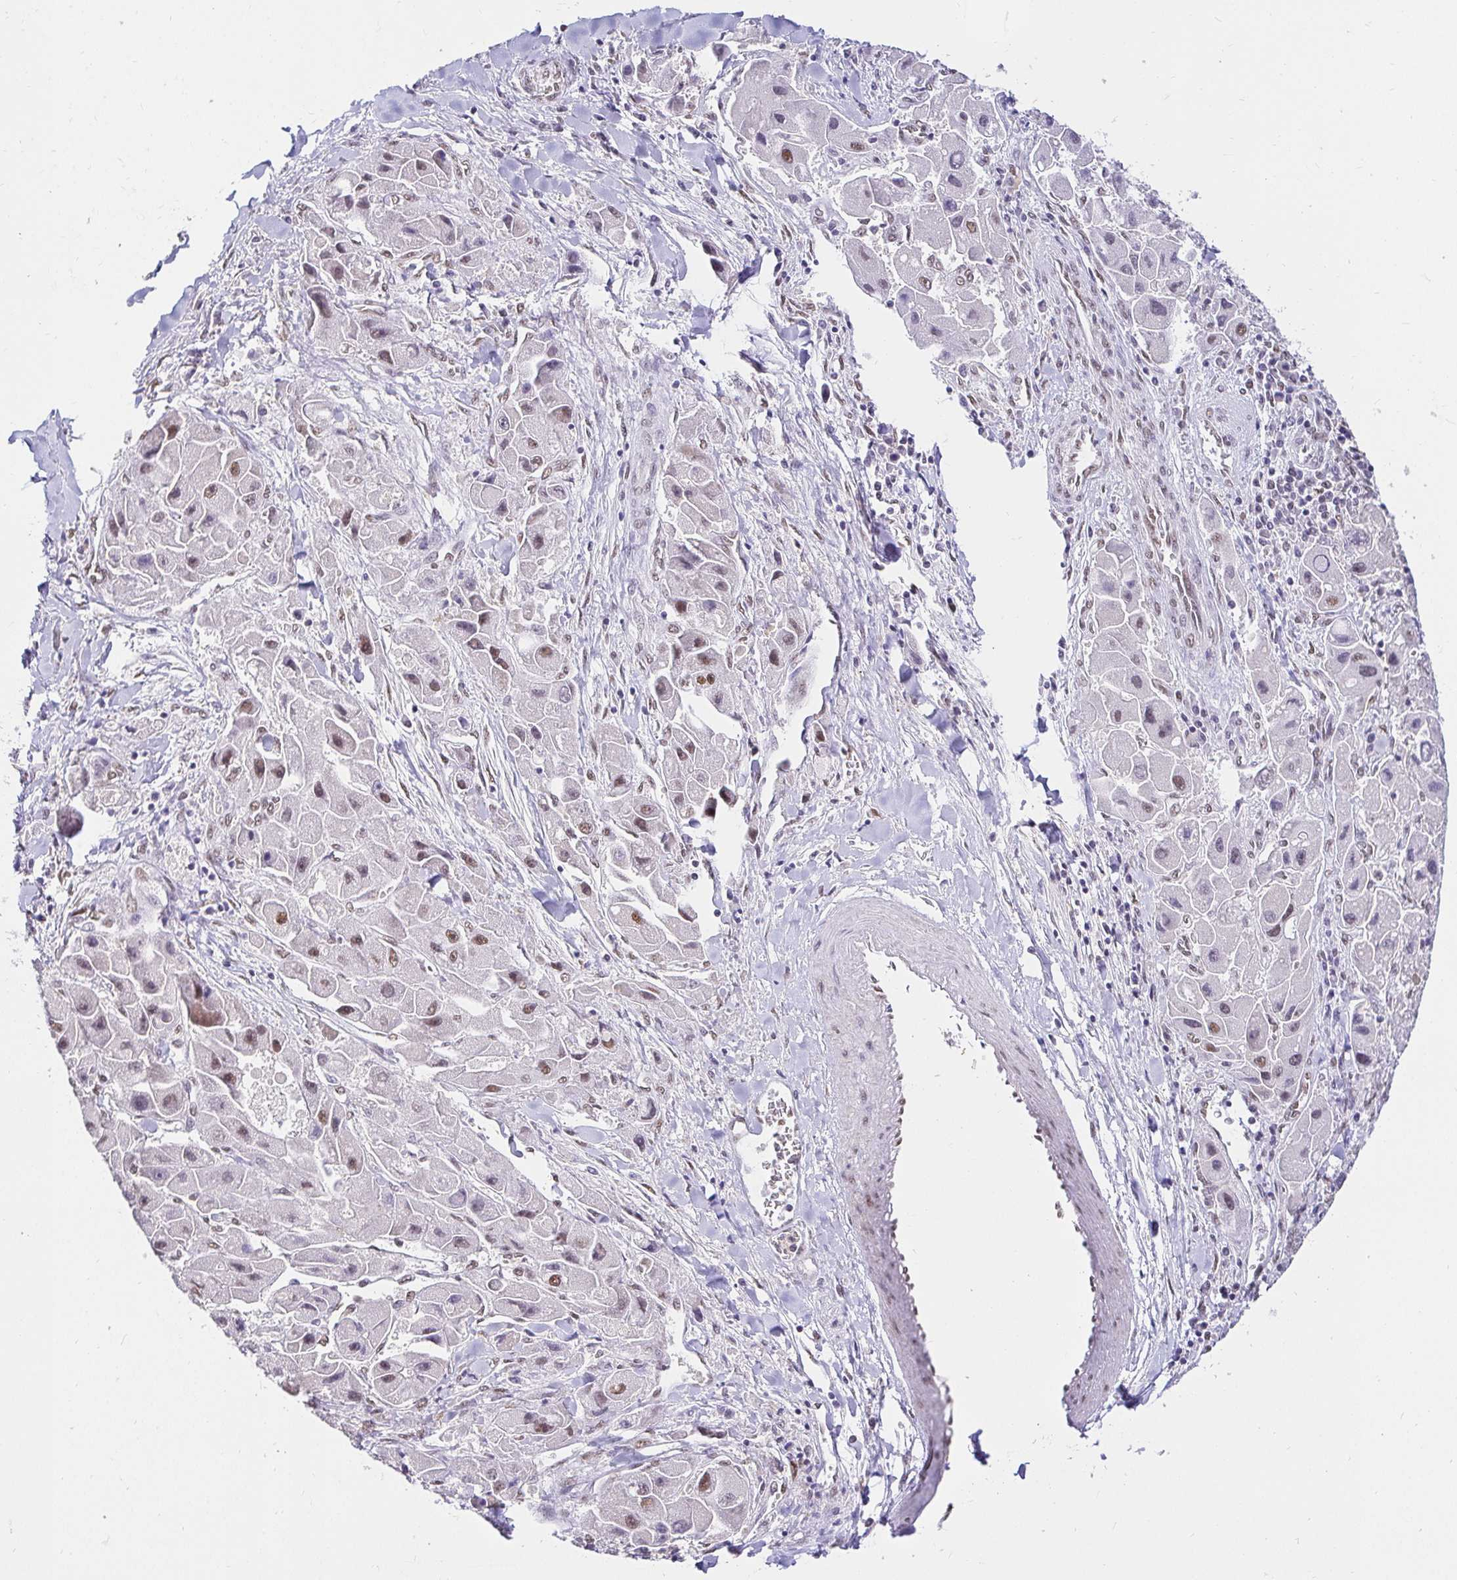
{"staining": {"intensity": "moderate", "quantity": ">75%", "location": "nuclear"}, "tissue": "liver cancer", "cell_type": "Tumor cells", "image_type": "cancer", "snomed": [{"axis": "morphology", "description": "Carcinoma, Hepatocellular, NOS"}, {"axis": "topography", "description": "Liver"}], "caption": "Liver cancer stained for a protein shows moderate nuclear positivity in tumor cells.", "gene": "RIMS4", "patient": {"sex": "male", "age": 24}}